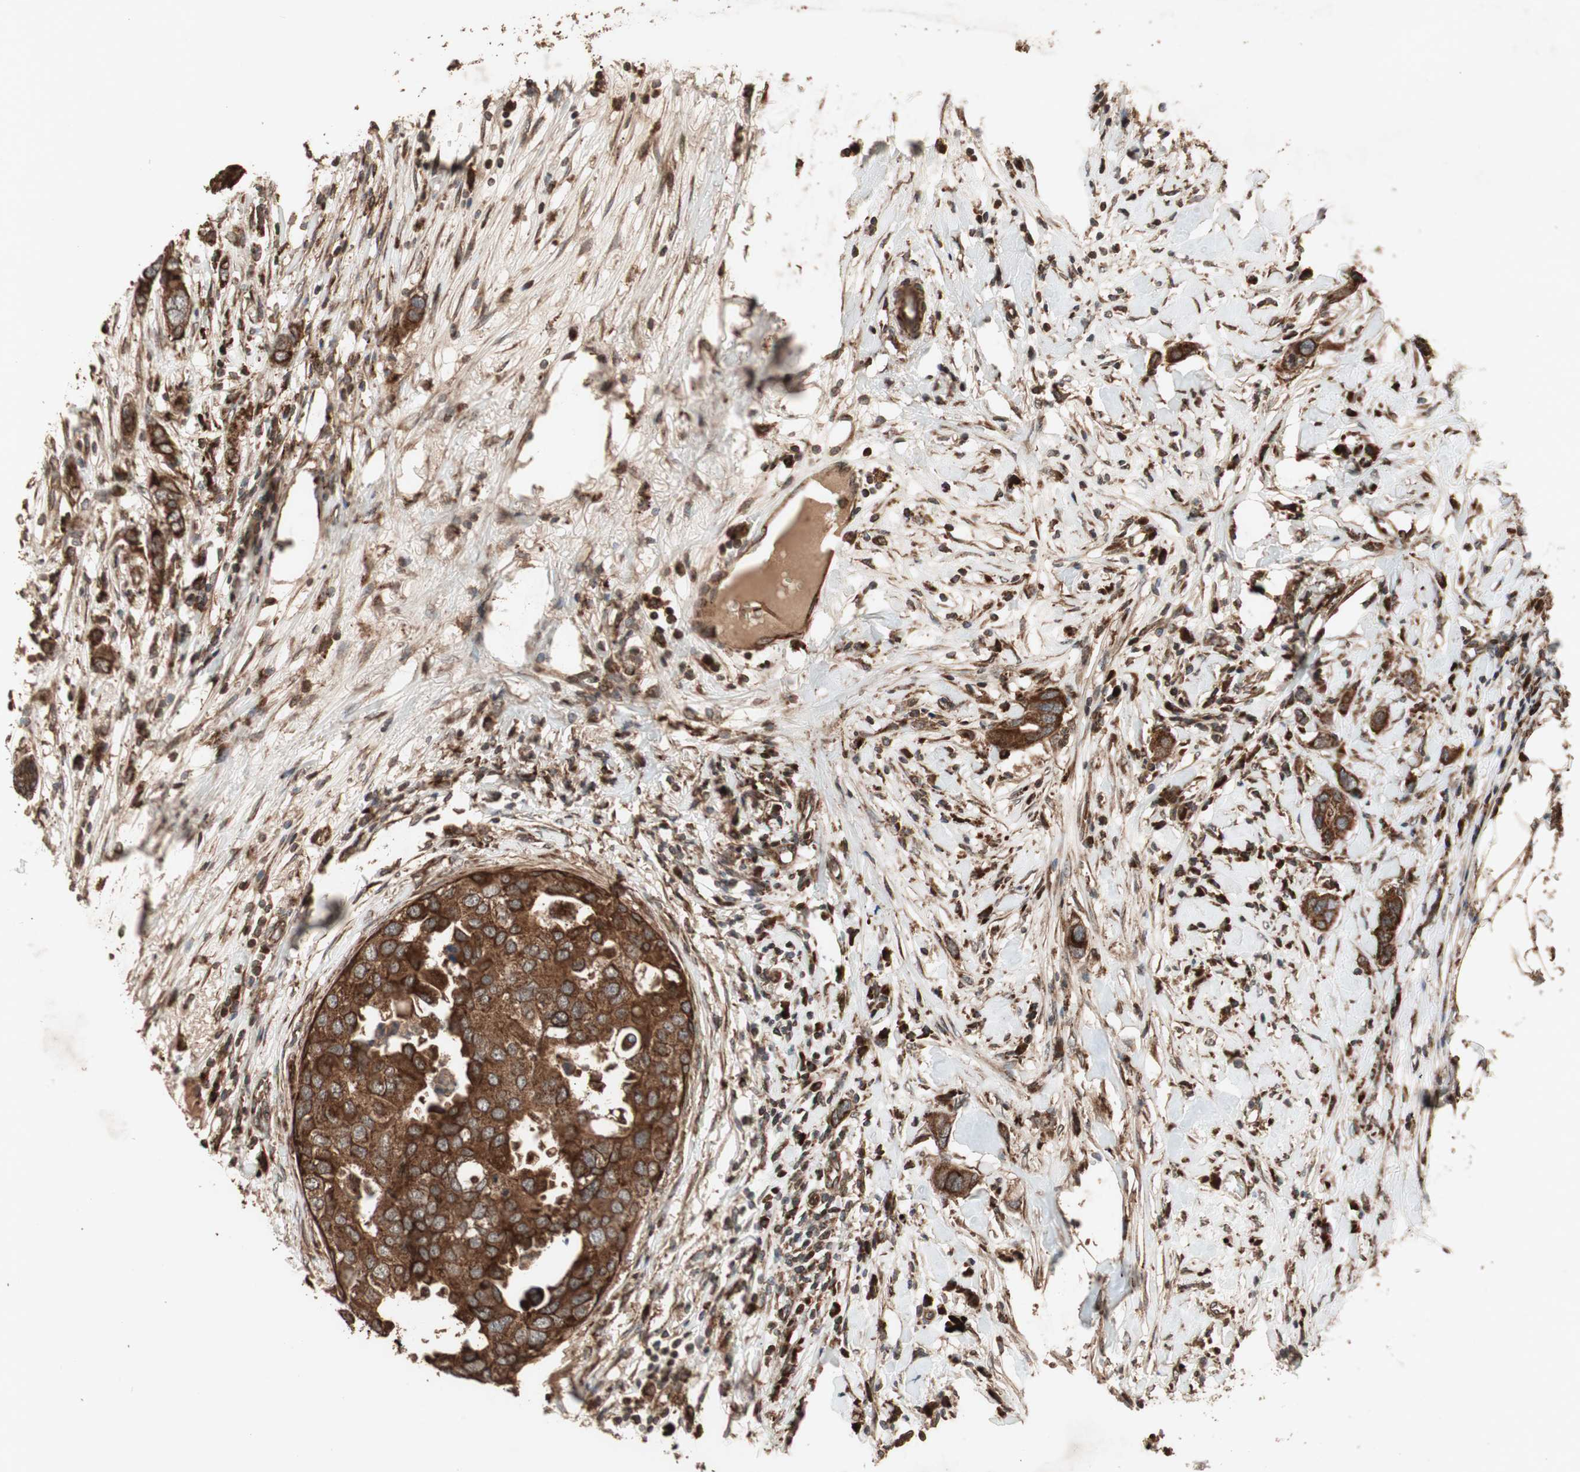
{"staining": {"intensity": "strong", "quantity": ">75%", "location": "cytoplasmic/membranous"}, "tissue": "breast cancer", "cell_type": "Tumor cells", "image_type": "cancer", "snomed": [{"axis": "morphology", "description": "Duct carcinoma"}, {"axis": "topography", "description": "Breast"}], "caption": "Immunohistochemical staining of breast cancer (invasive ductal carcinoma) reveals strong cytoplasmic/membranous protein expression in approximately >75% of tumor cells.", "gene": "RAB1A", "patient": {"sex": "female", "age": 50}}